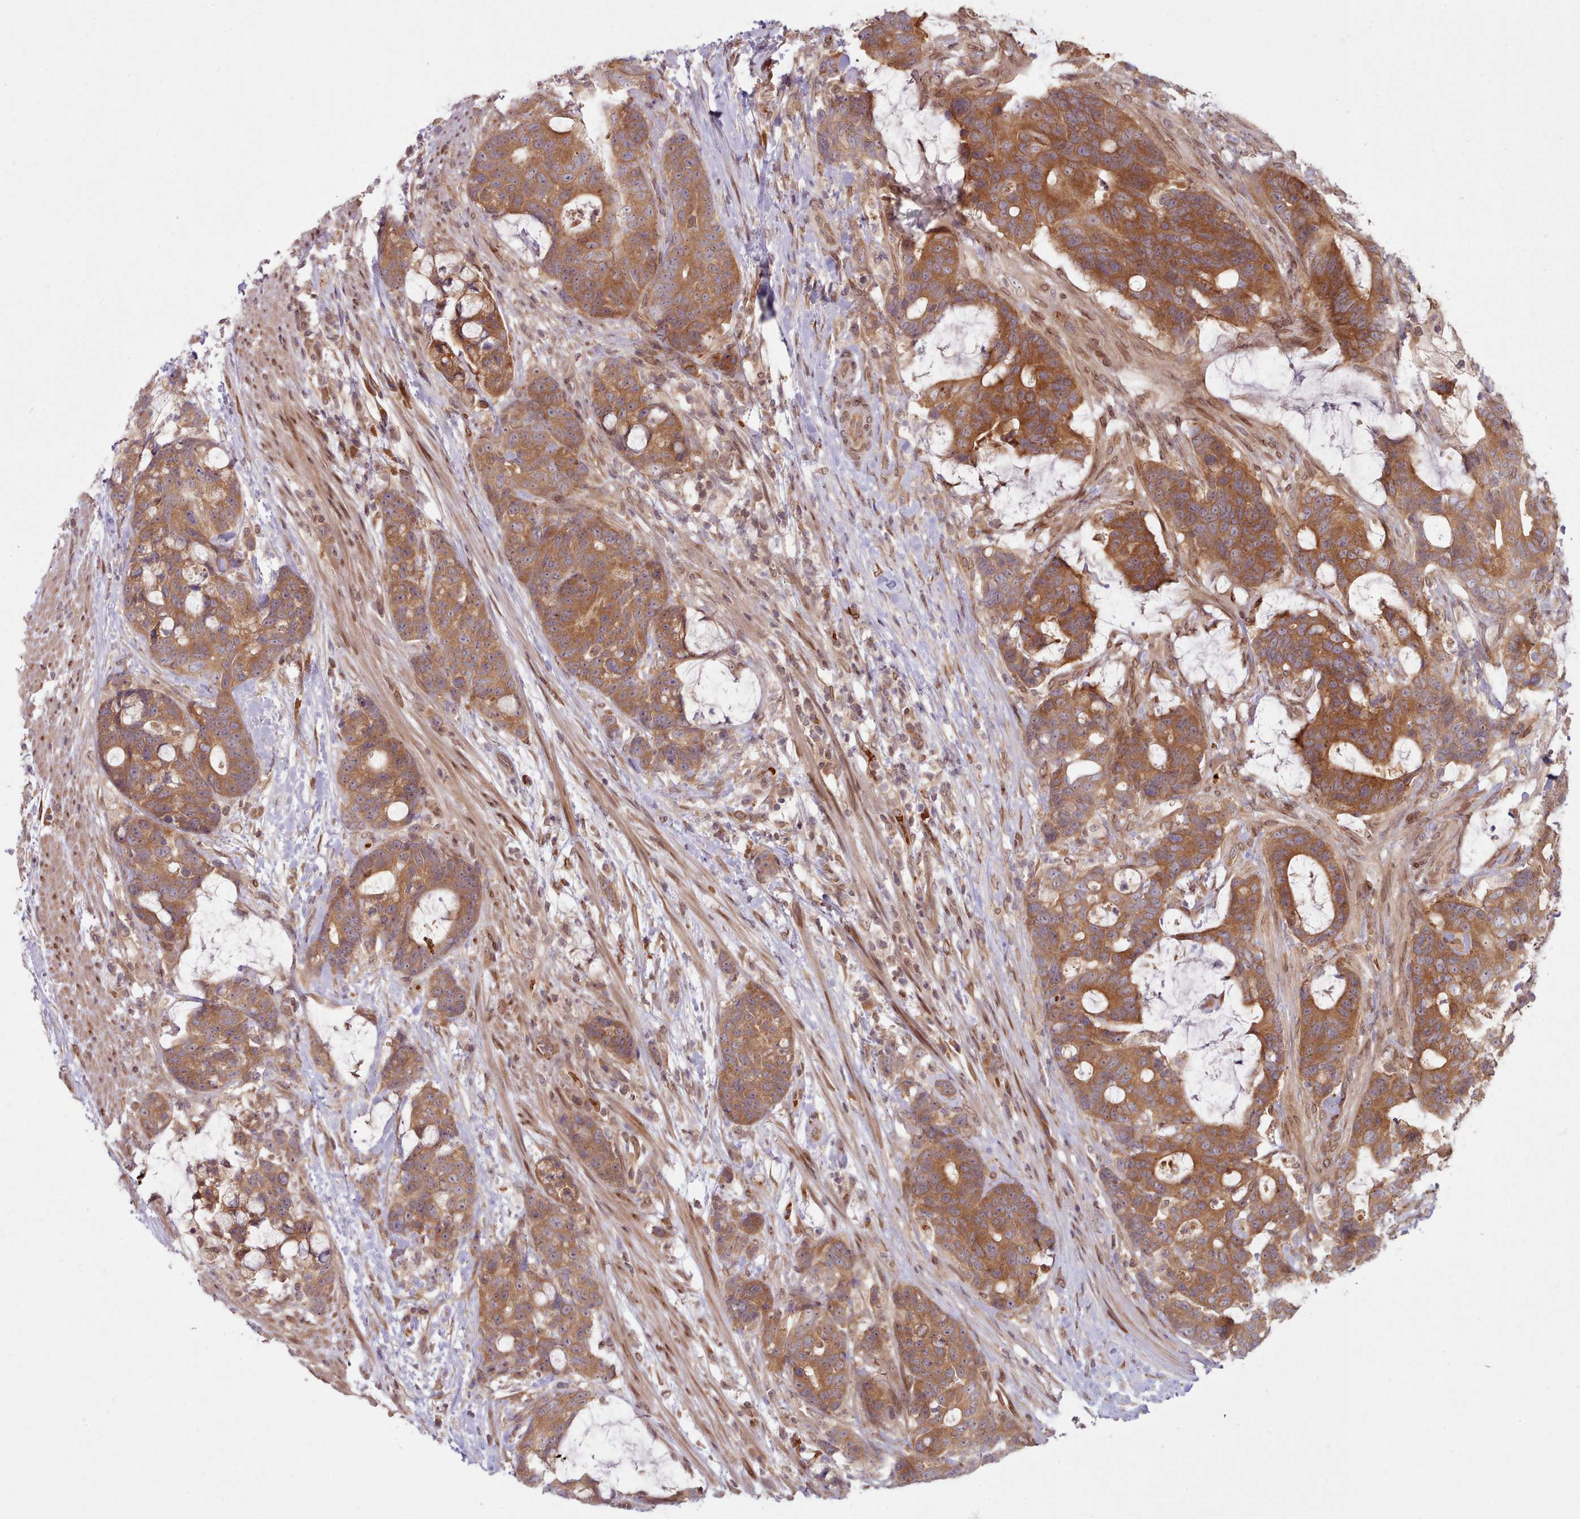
{"staining": {"intensity": "moderate", "quantity": ">75%", "location": "cytoplasmic/membranous"}, "tissue": "colorectal cancer", "cell_type": "Tumor cells", "image_type": "cancer", "snomed": [{"axis": "morphology", "description": "Adenocarcinoma, NOS"}, {"axis": "topography", "description": "Colon"}], "caption": "Adenocarcinoma (colorectal) stained for a protein displays moderate cytoplasmic/membranous positivity in tumor cells. (Brightfield microscopy of DAB IHC at high magnification).", "gene": "UBE2G1", "patient": {"sex": "female", "age": 82}}